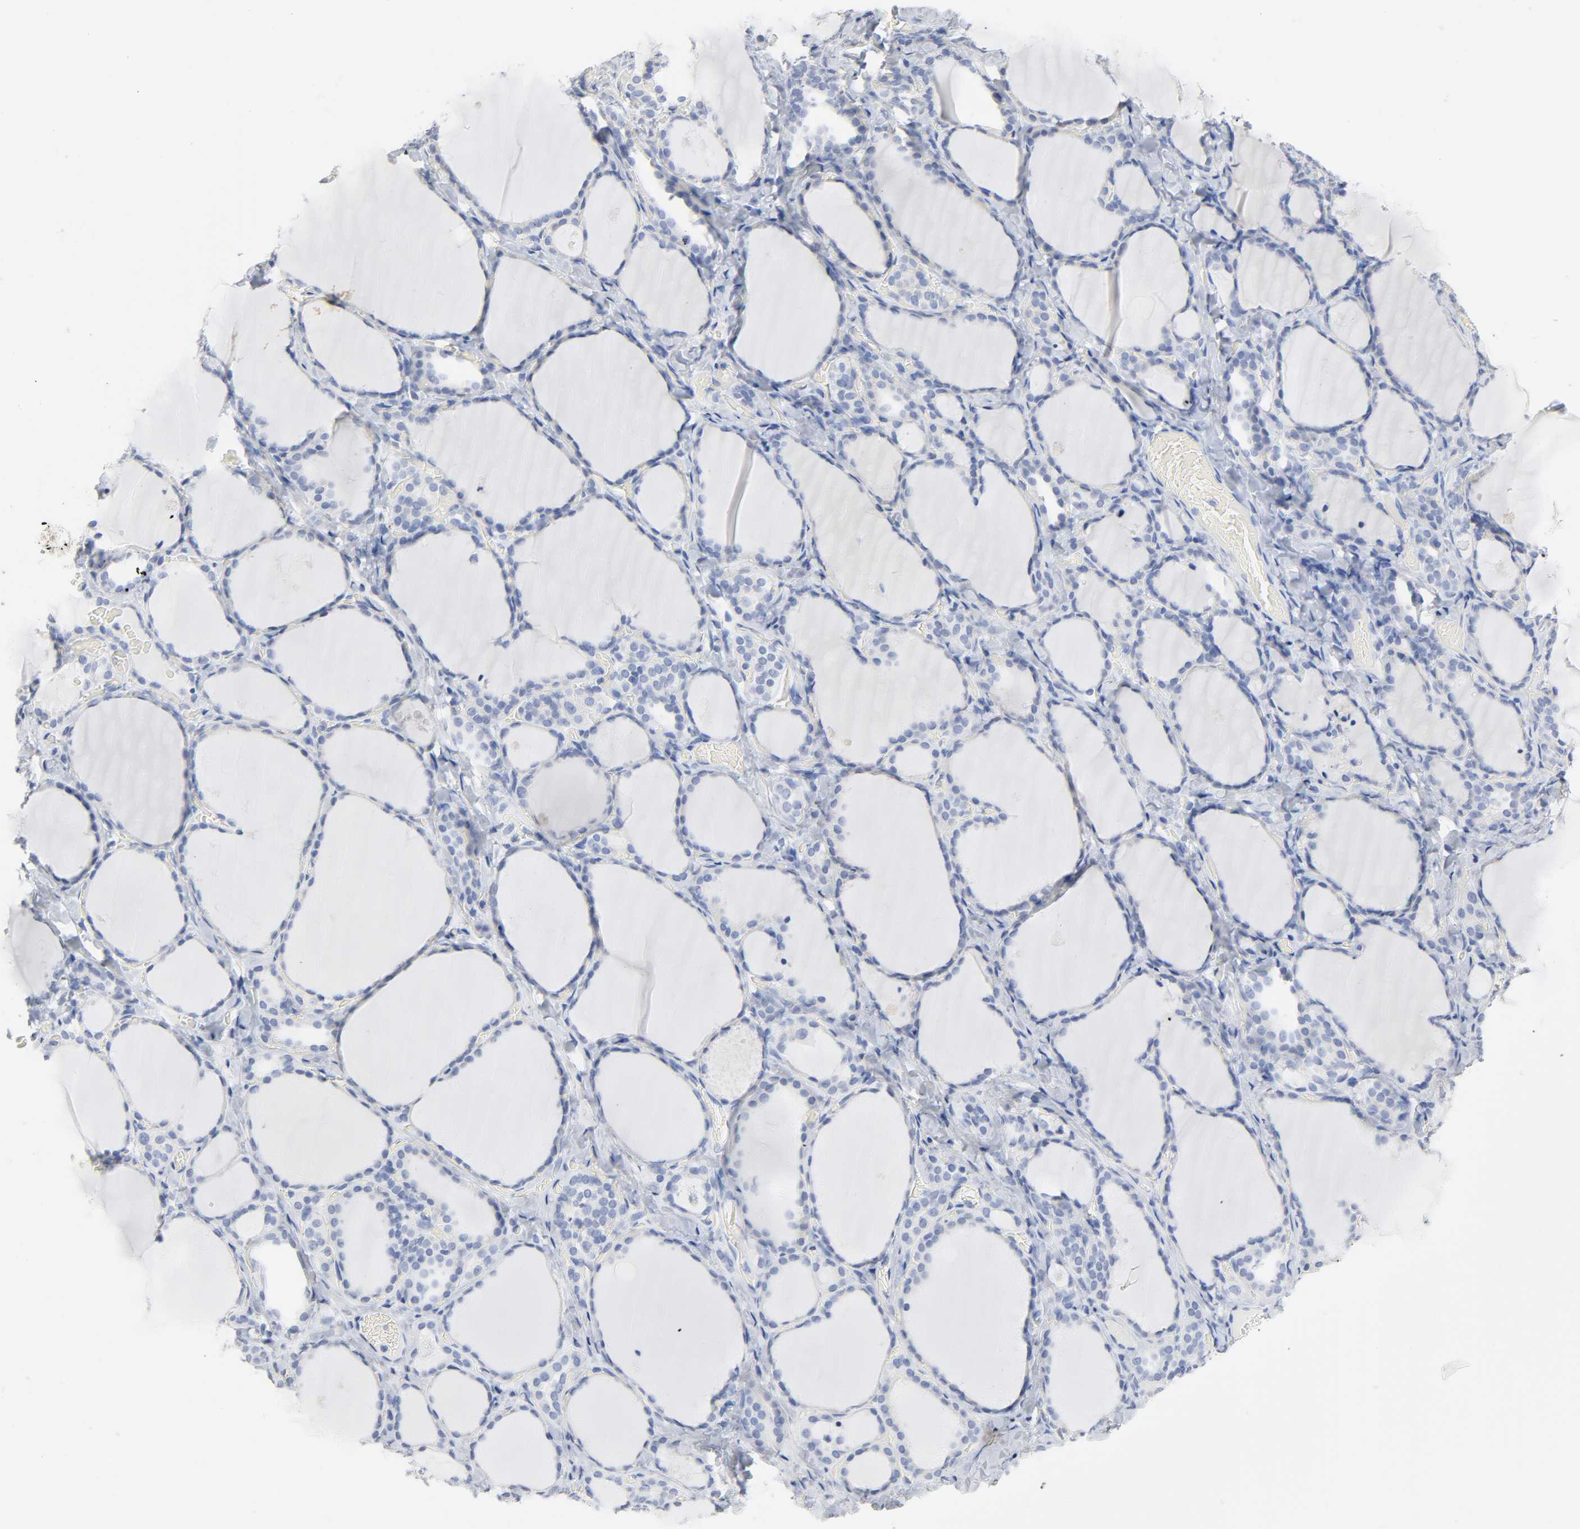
{"staining": {"intensity": "negative", "quantity": "none", "location": "none"}, "tissue": "thyroid gland", "cell_type": "Glandular cells", "image_type": "normal", "snomed": [{"axis": "morphology", "description": "Normal tissue, NOS"}, {"axis": "morphology", "description": "Papillary adenocarcinoma, NOS"}, {"axis": "topography", "description": "Thyroid gland"}], "caption": "Immunohistochemistry image of normal thyroid gland: thyroid gland stained with DAB (3,3'-diaminobenzidine) shows no significant protein expression in glandular cells.", "gene": "ACP3", "patient": {"sex": "female", "age": 30}}